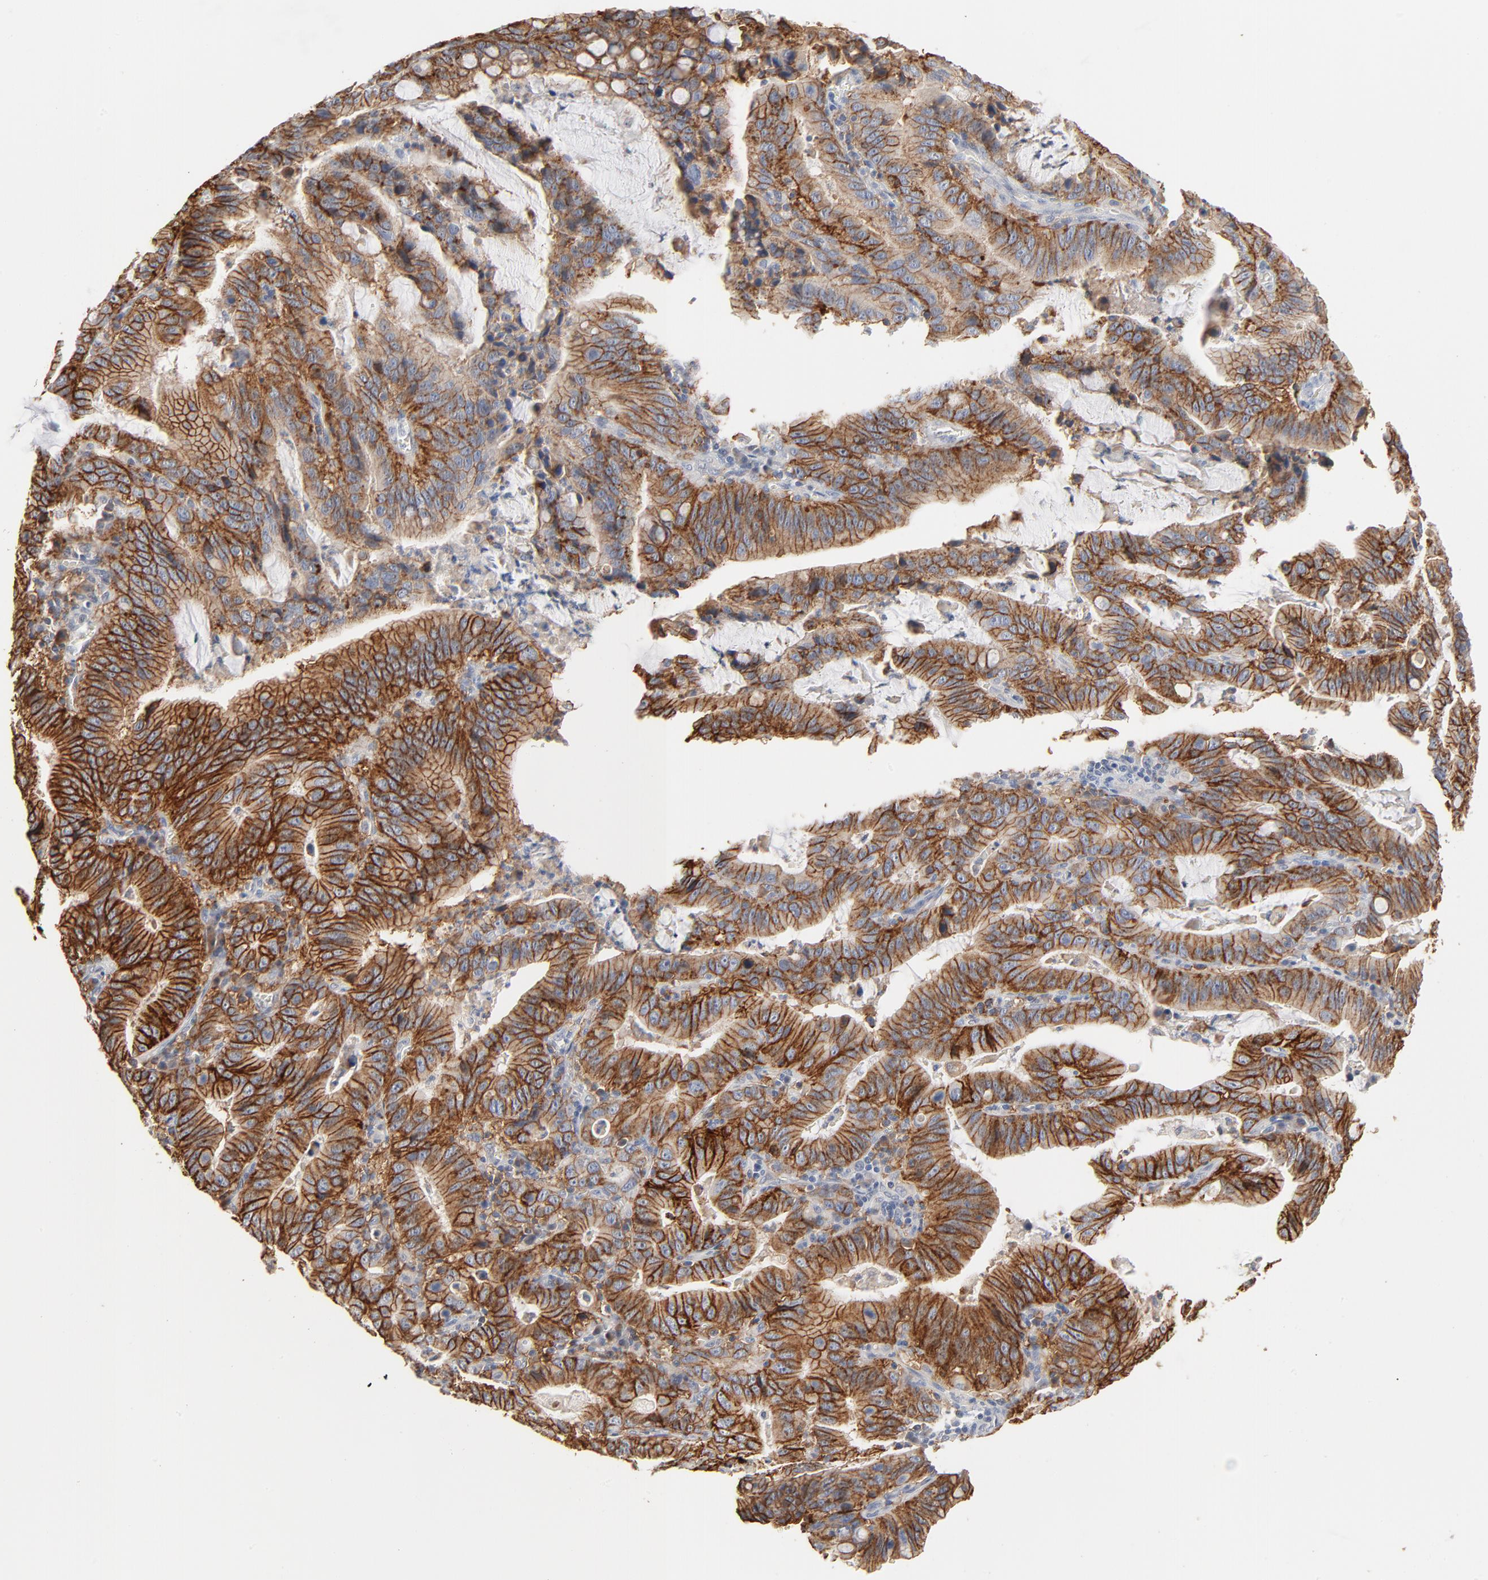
{"staining": {"intensity": "moderate", "quantity": ">75%", "location": "cytoplasmic/membranous"}, "tissue": "stomach cancer", "cell_type": "Tumor cells", "image_type": "cancer", "snomed": [{"axis": "morphology", "description": "Adenocarcinoma, NOS"}, {"axis": "topography", "description": "Stomach, upper"}], "caption": "Stomach adenocarcinoma stained for a protein (brown) demonstrates moderate cytoplasmic/membranous positive staining in approximately >75% of tumor cells.", "gene": "EPCAM", "patient": {"sex": "male", "age": 63}}